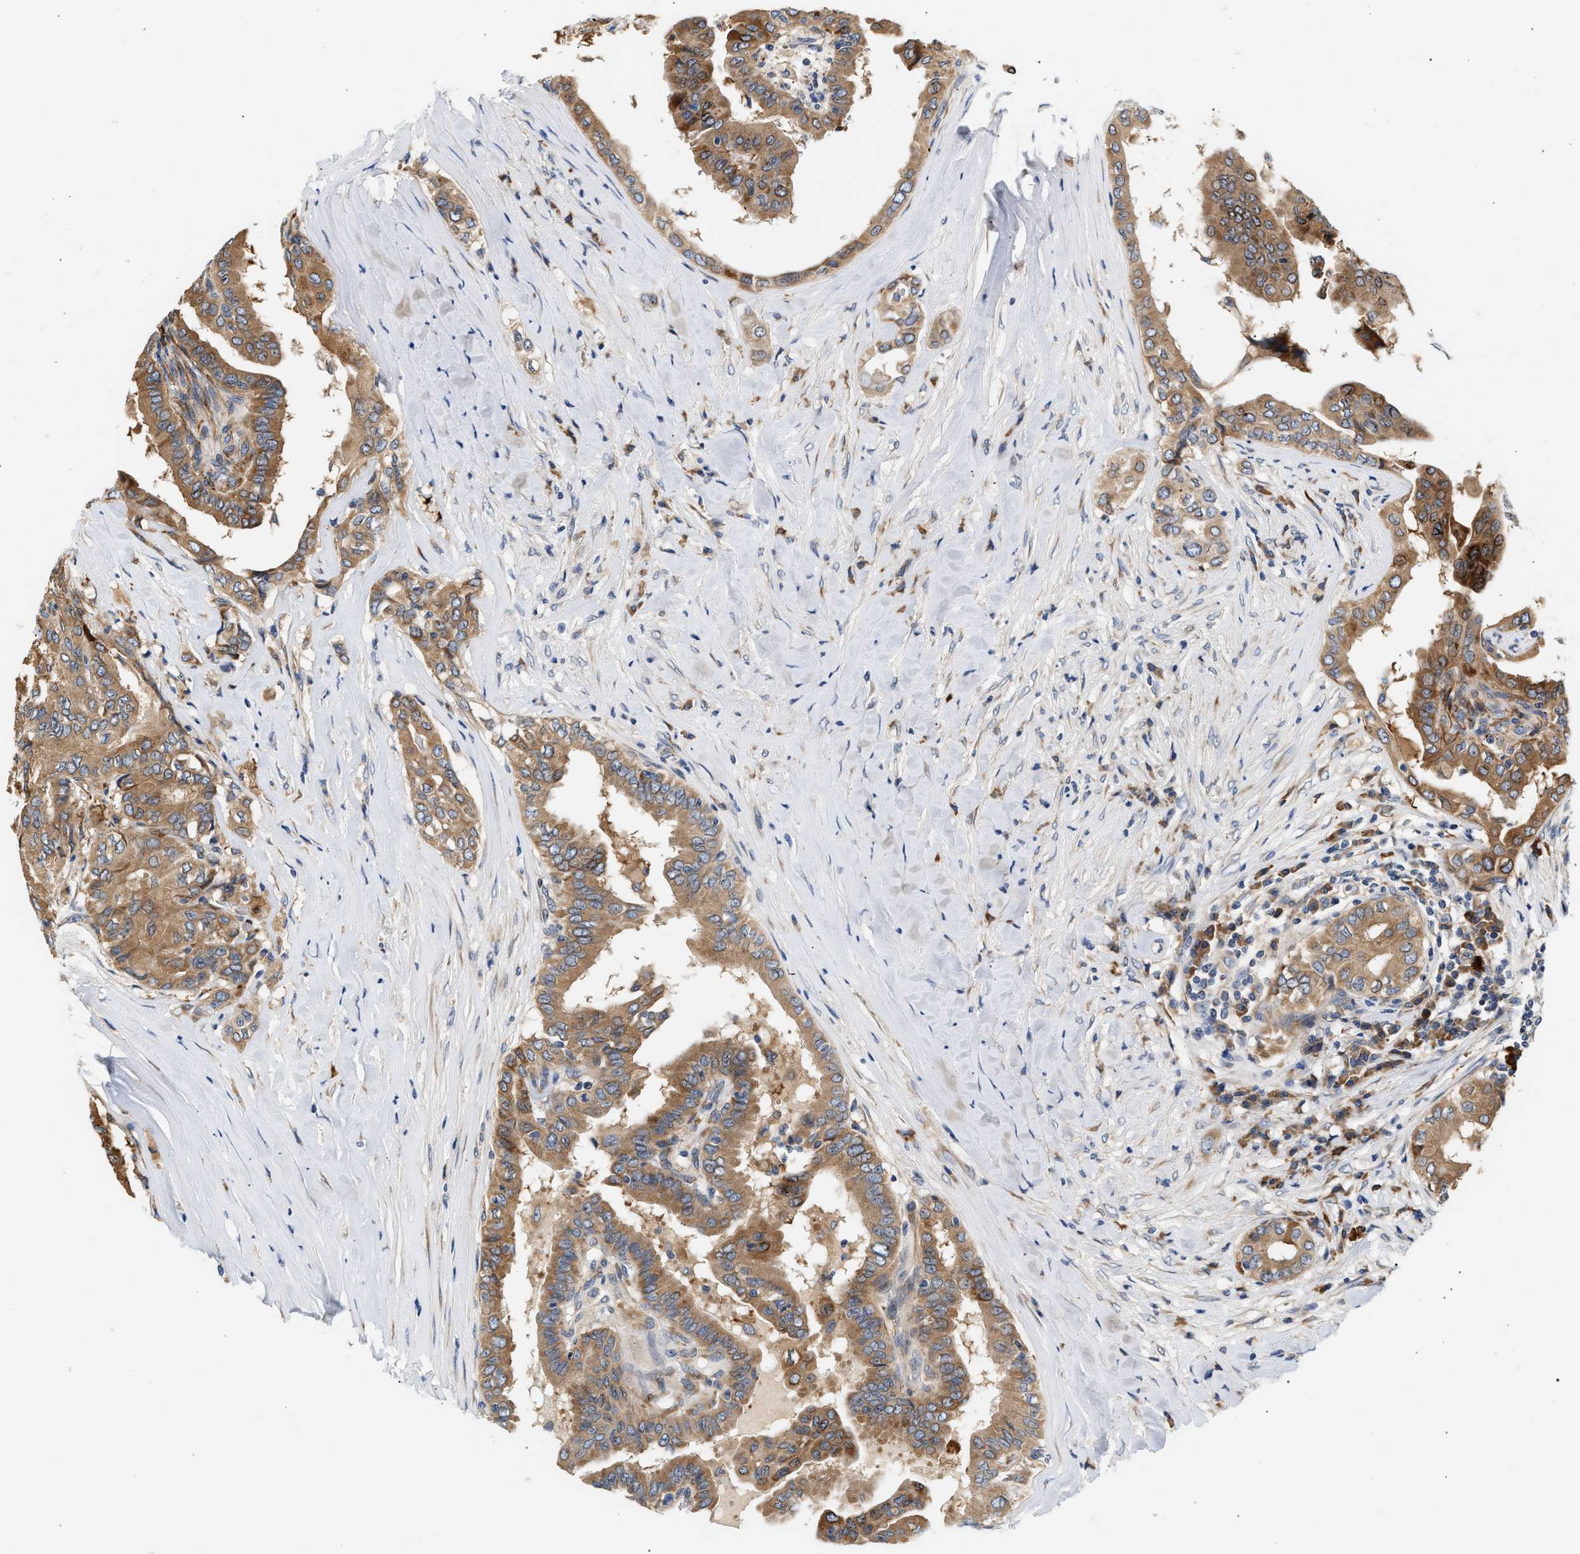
{"staining": {"intensity": "moderate", "quantity": ">75%", "location": "cytoplasmic/membranous"}, "tissue": "thyroid cancer", "cell_type": "Tumor cells", "image_type": "cancer", "snomed": [{"axis": "morphology", "description": "Papillary adenocarcinoma, NOS"}, {"axis": "topography", "description": "Thyroid gland"}], "caption": "Human thyroid cancer (papillary adenocarcinoma) stained with a brown dye shows moderate cytoplasmic/membranous positive positivity in about >75% of tumor cells.", "gene": "IFT74", "patient": {"sex": "male", "age": 33}}